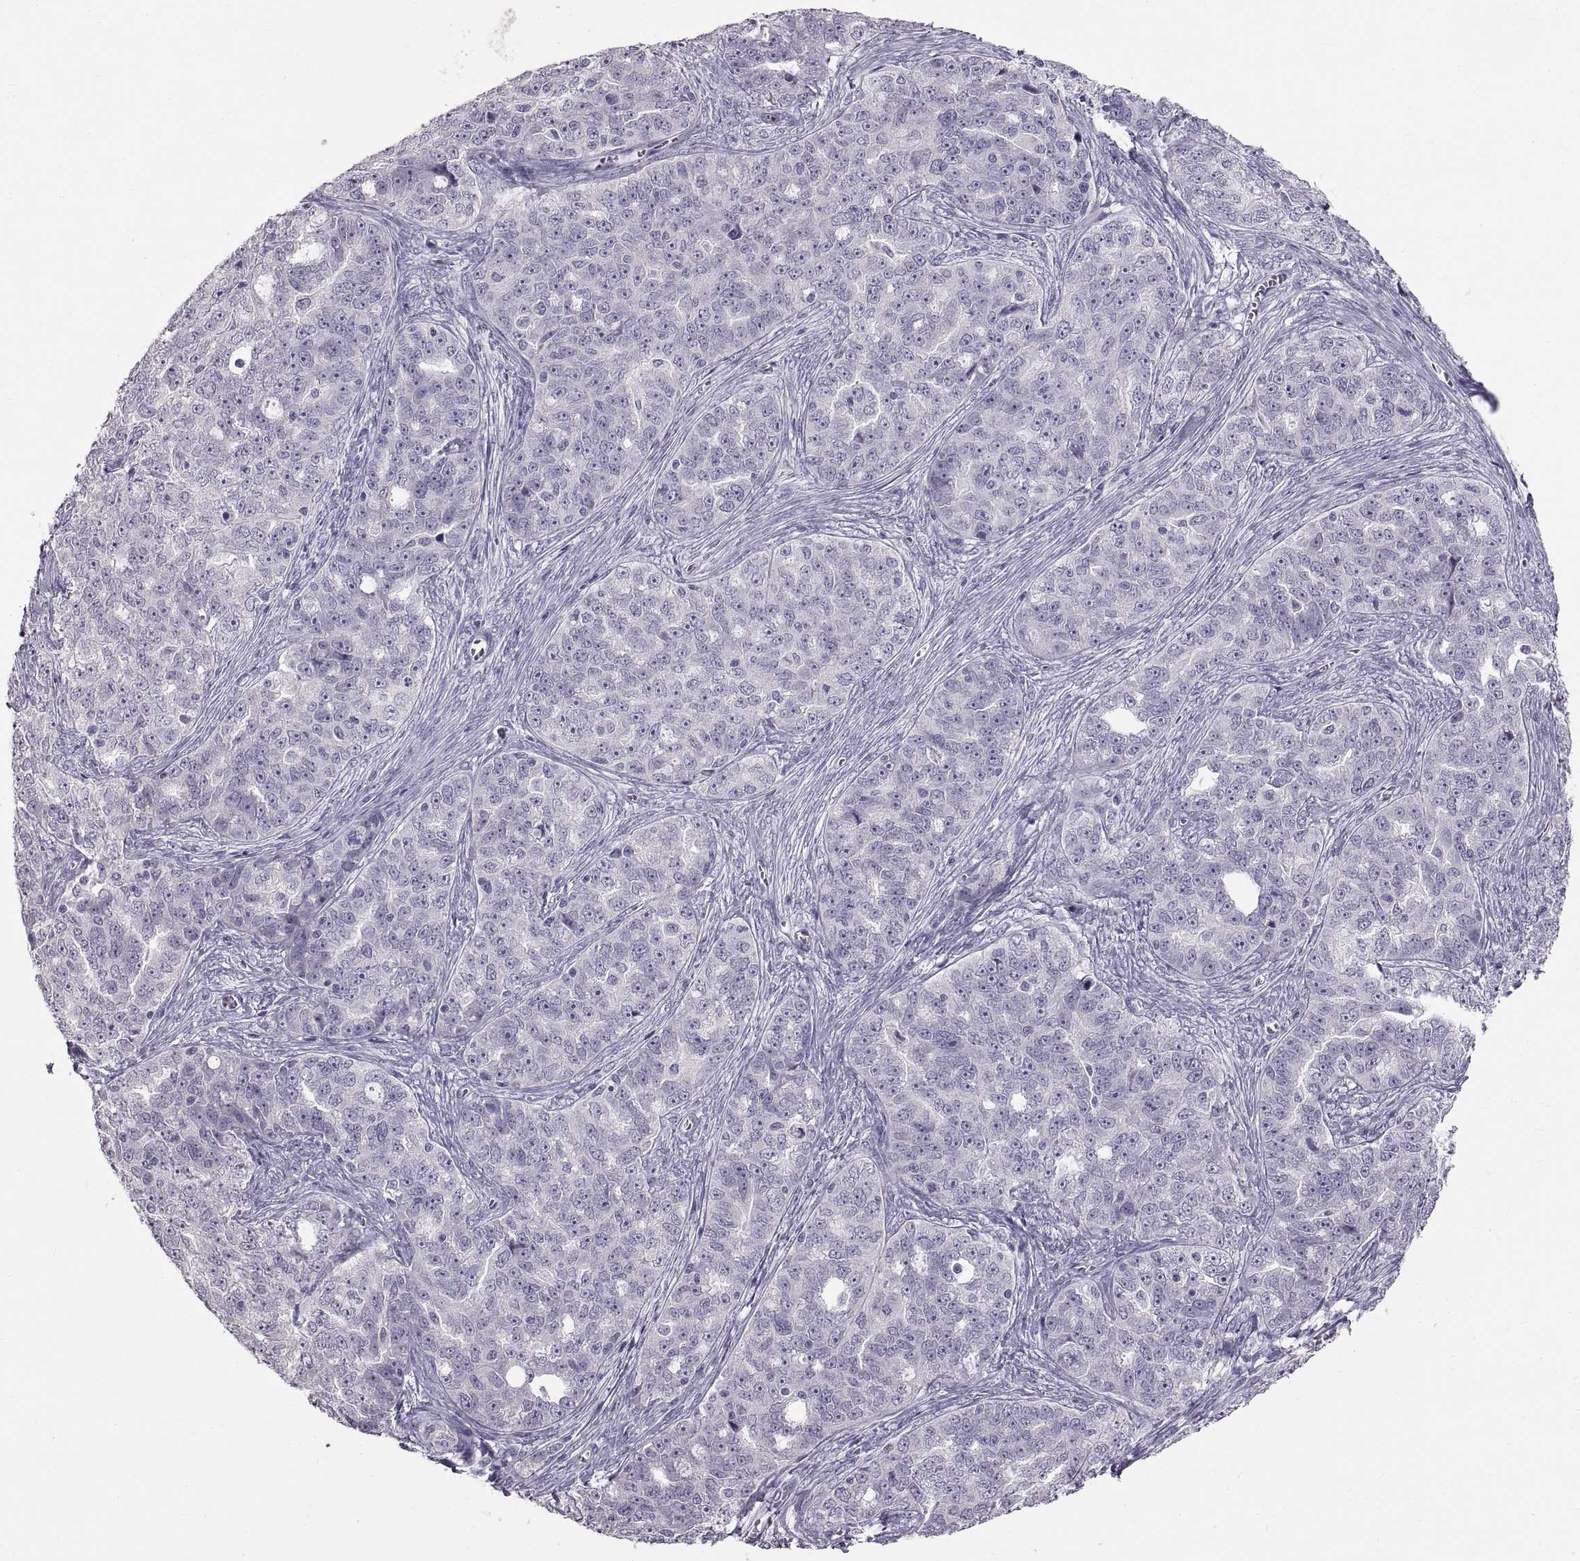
{"staining": {"intensity": "negative", "quantity": "none", "location": "none"}, "tissue": "ovarian cancer", "cell_type": "Tumor cells", "image_type": "cancer", "snomed": [{"axis": "morphology", "description": "Cystadenocarcinoma, serous, NOS"}, {"axis": "topography", "description": "Ovary"}], "caption": "Immunohistochemistry image of neoplastic tissue: serous cystadenocarcinoma (ovarian) stained with DAB (3,3'-diaminobenzidine) exhibits no significant protein staining in tumor cells.", "gene": "SPACDR", "patient": {"sex": "female", "age": 51}}